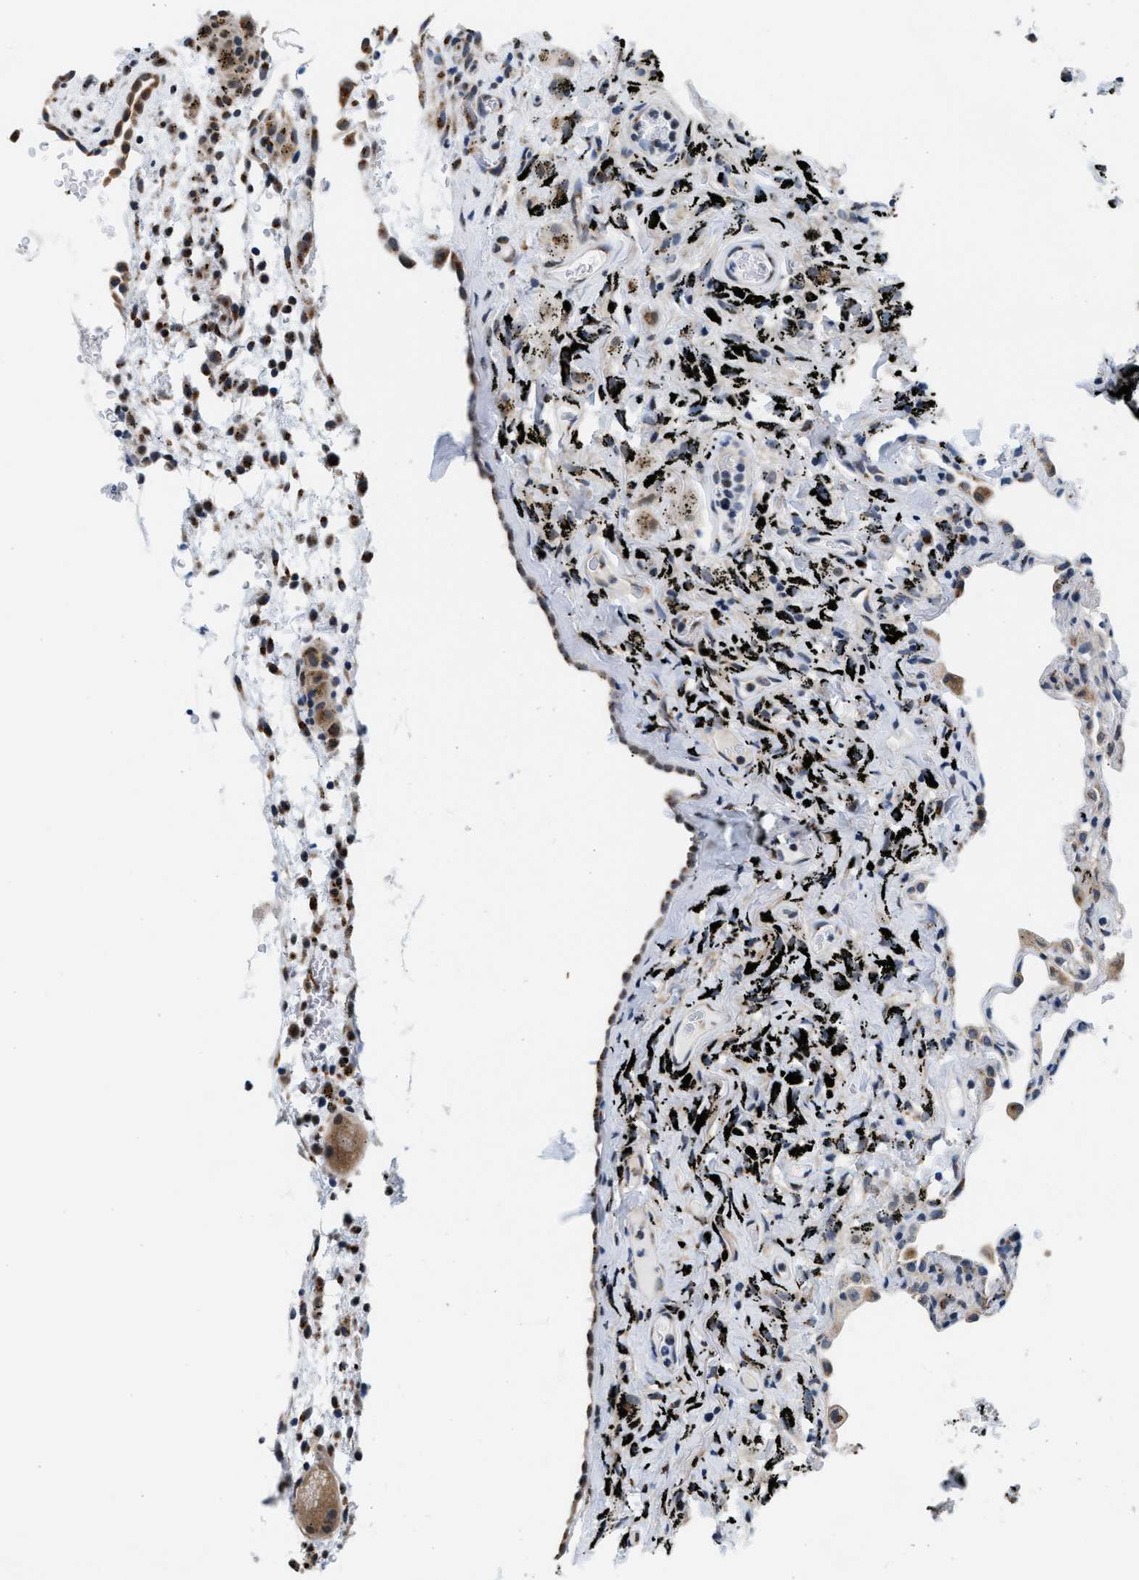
{"staining": {"intensity": "negative", "quantity": "none", "location": "none"}, "tissue": "lung", "cell_type": "Alveolar cells", "image_type": "normal", "snomed": [{"axis": "morphology", "description": "Normal tissue, NOS"}, {"axis": "topography", "description": "Lung"}], "caption": "The histopathology image demonstrates no staining of alveolar cells in benign lung.", "gene": "KCNMB2", "patient": {"sex": "male", "age": 59}}